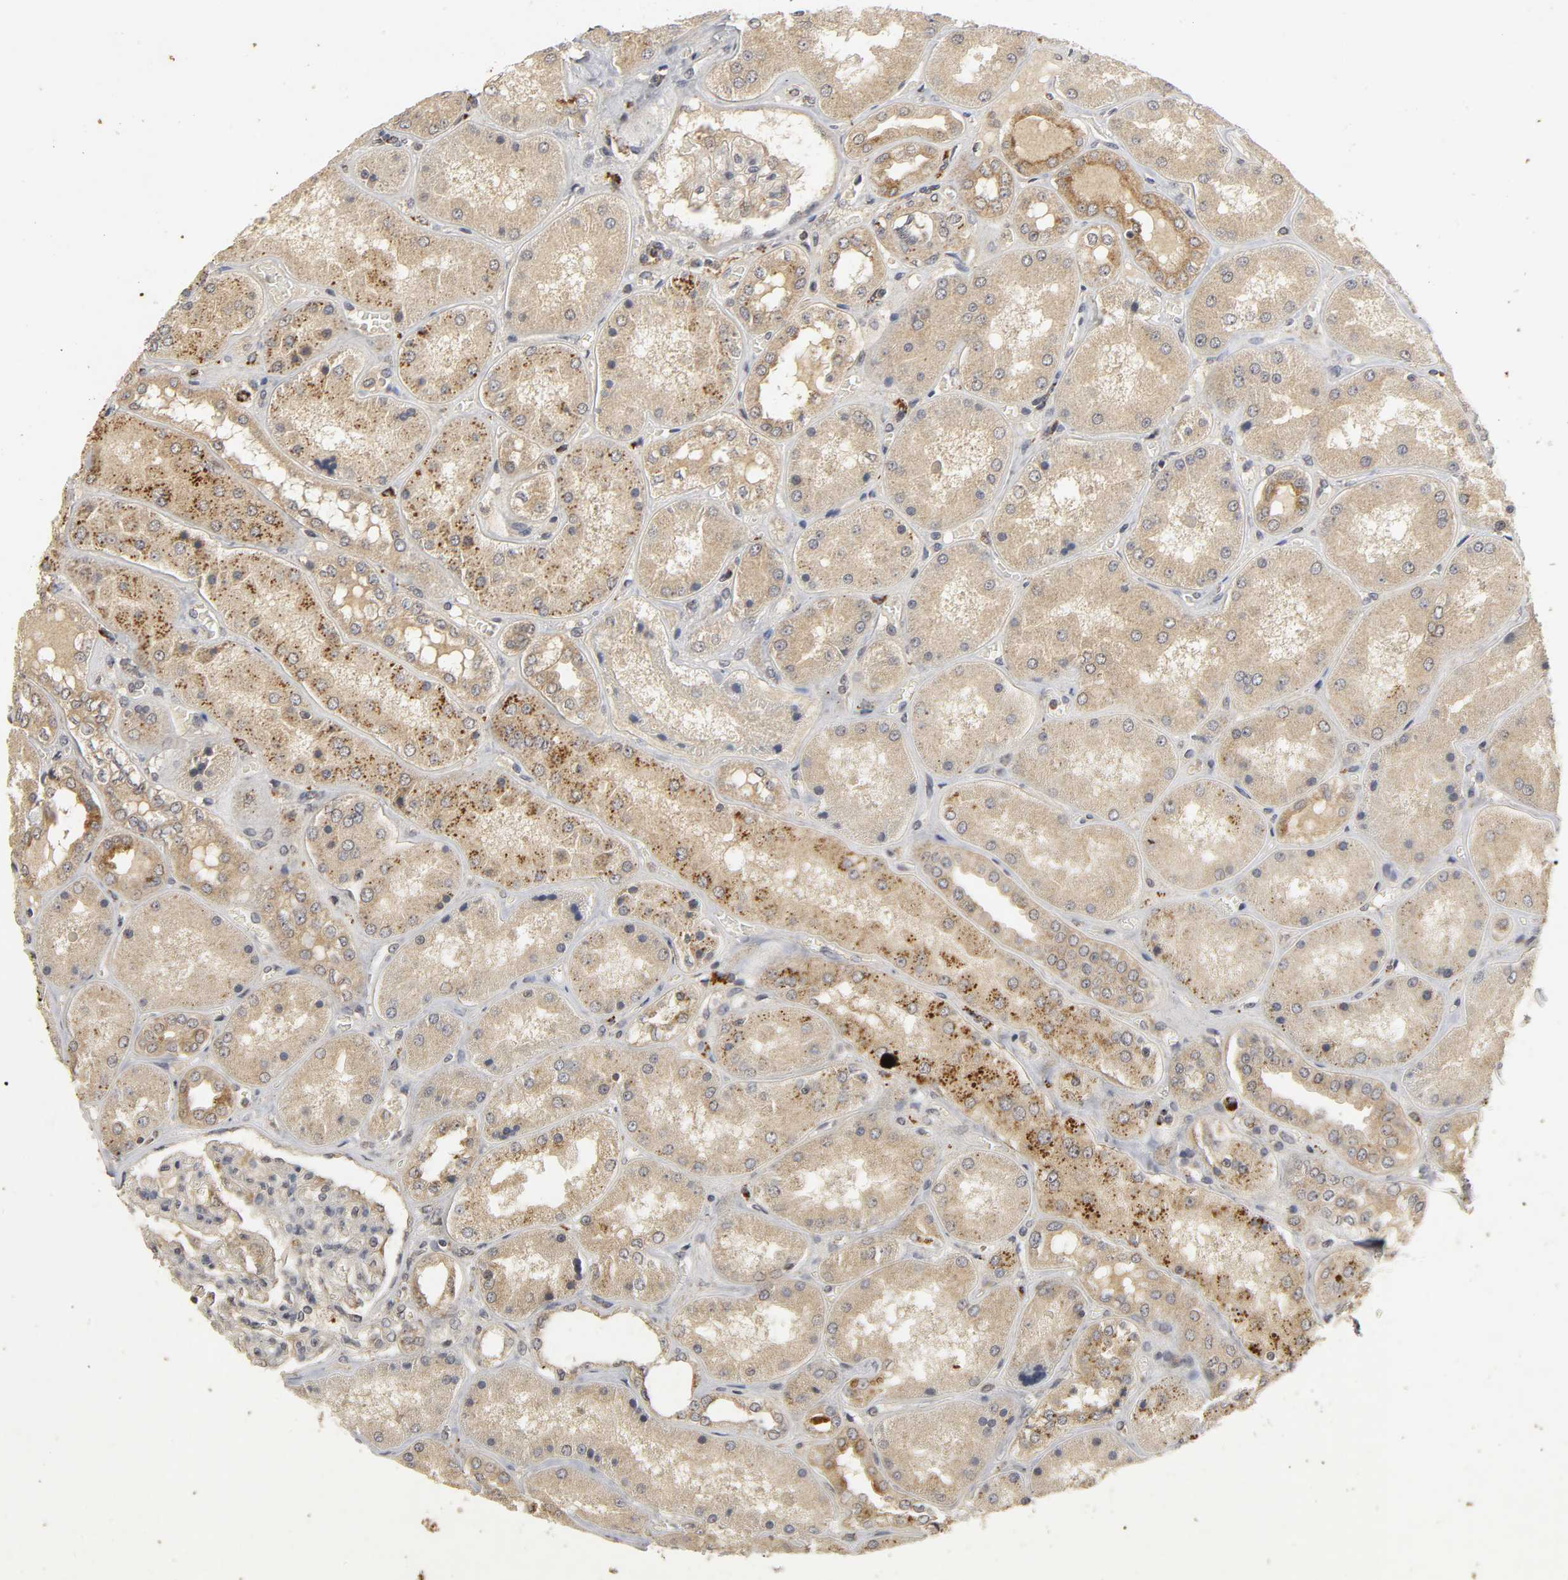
{"staining": {"intensity": "weak", "quantity": "25%-75%", "location": "cytoplasmic/membranous"}, "tissue": "kidney", "cell_type": "Cells in glomeruli", "image_type": "normal", "snomed": [{"axis": "morphology", "description": "Normal tissue, NOS"}, {"axis": "topography", "description": "Kidney"}], "caption": "This photomicrograph demonstrates IHC staining of unremarkable kidney, with low weak cytoplasmic/membranous expression in about 25%-75% of cells in glomeruli.", "gene": "TRAF6", "patient": {"sex": "female", "age": 56}}